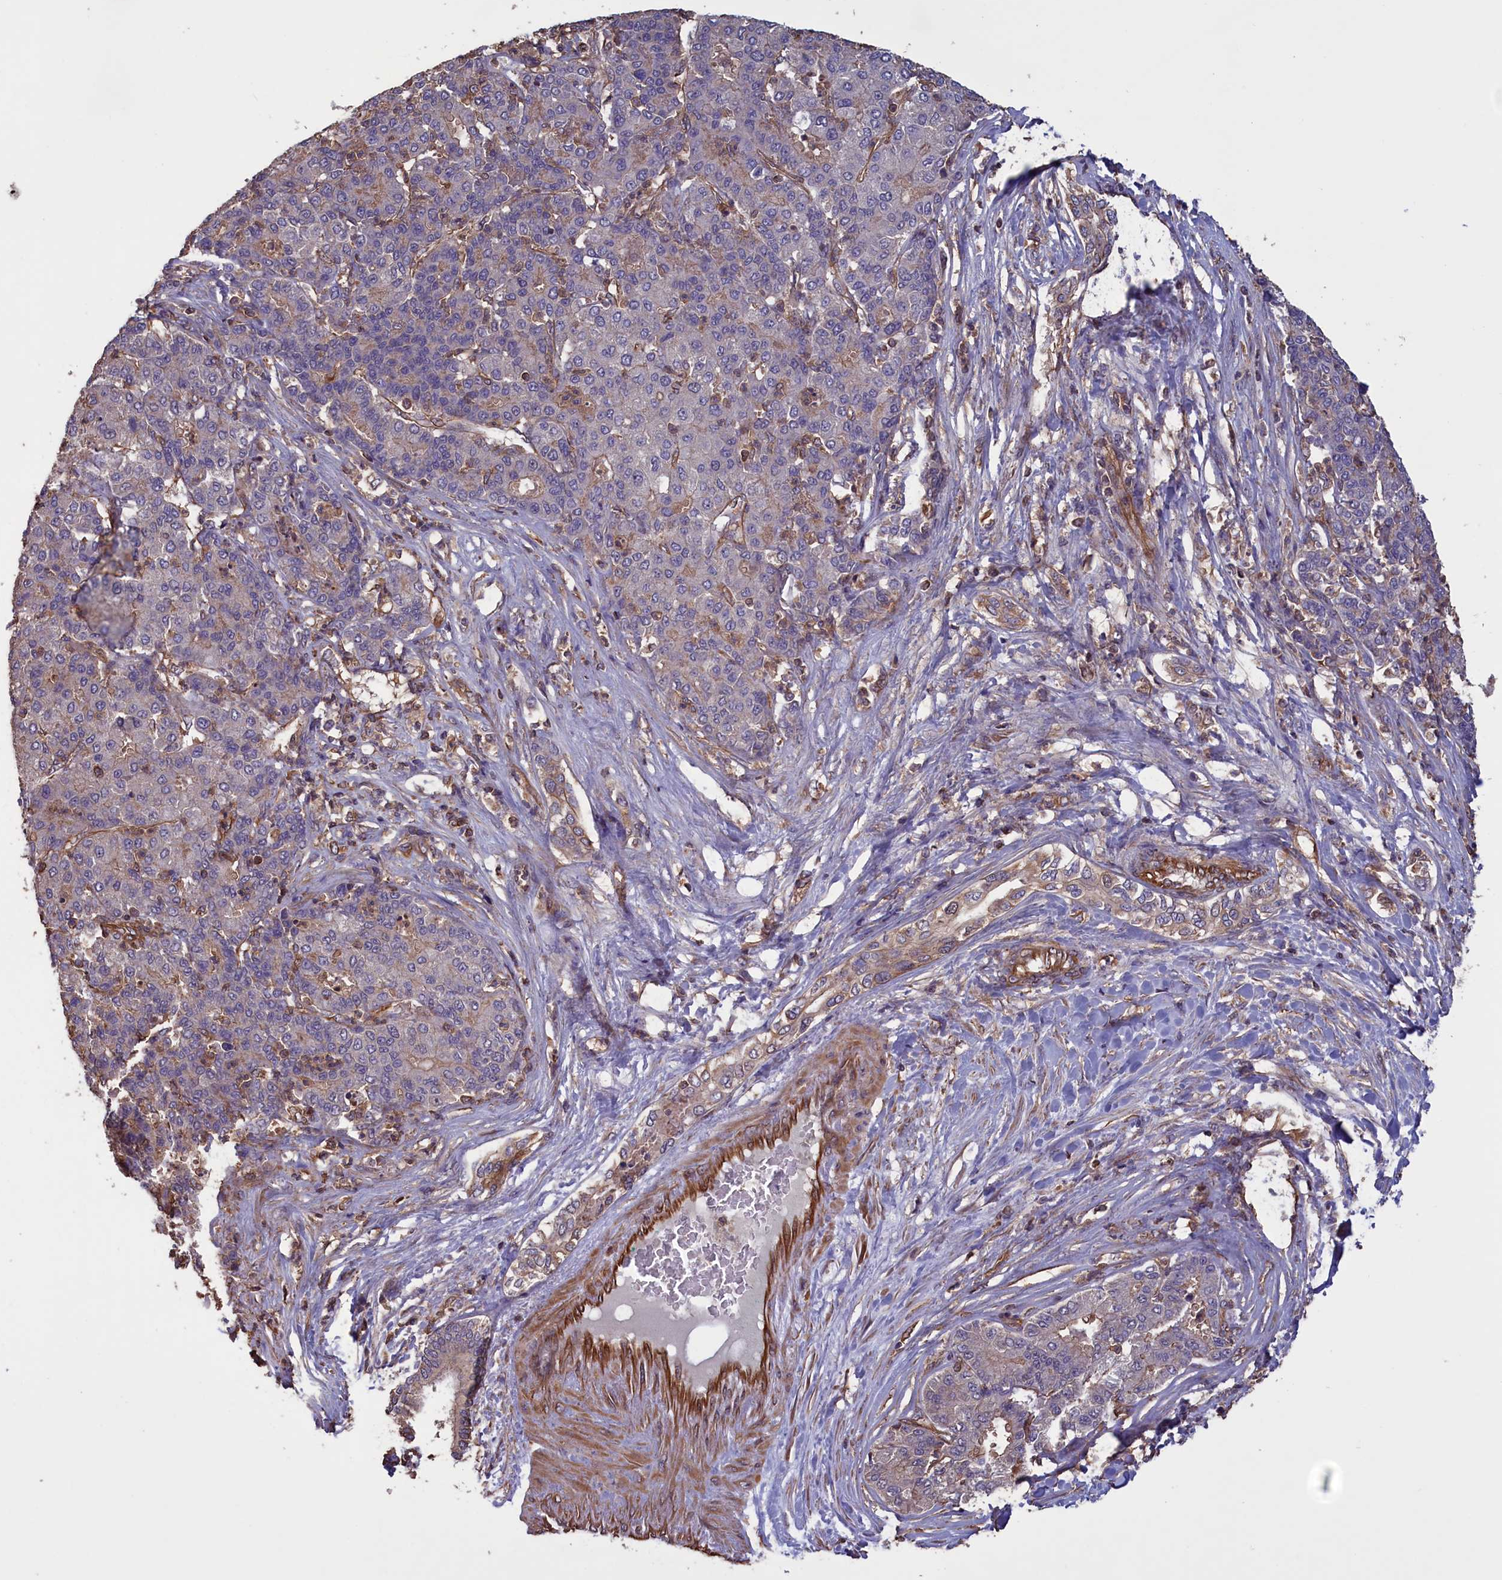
{"staining": {"intensity": "moderate", "quantity": "<25%", "location": "cytoplasmic/membranous"}, "tissue": "liver cancer", "cell_type": "Tumor cells", "image_type": "cancer", "snomed": [{"axis": "morphology", "description": "Carcinoma, Hepatocellular, NOS"}, {"axis": "topography", "description": "Liver"}], "caption": "Liver hepatocellular carcinoma tissue displays moderate cytoplasmic/membranous staining in approximately <25% of tumor cells, visualized by immunohistochemistry. The protein of interest is shown in brown color, while the nuclei are stained blue.", "gene": "DAPK3", "patient": {"sex": "male", "age": 65}}